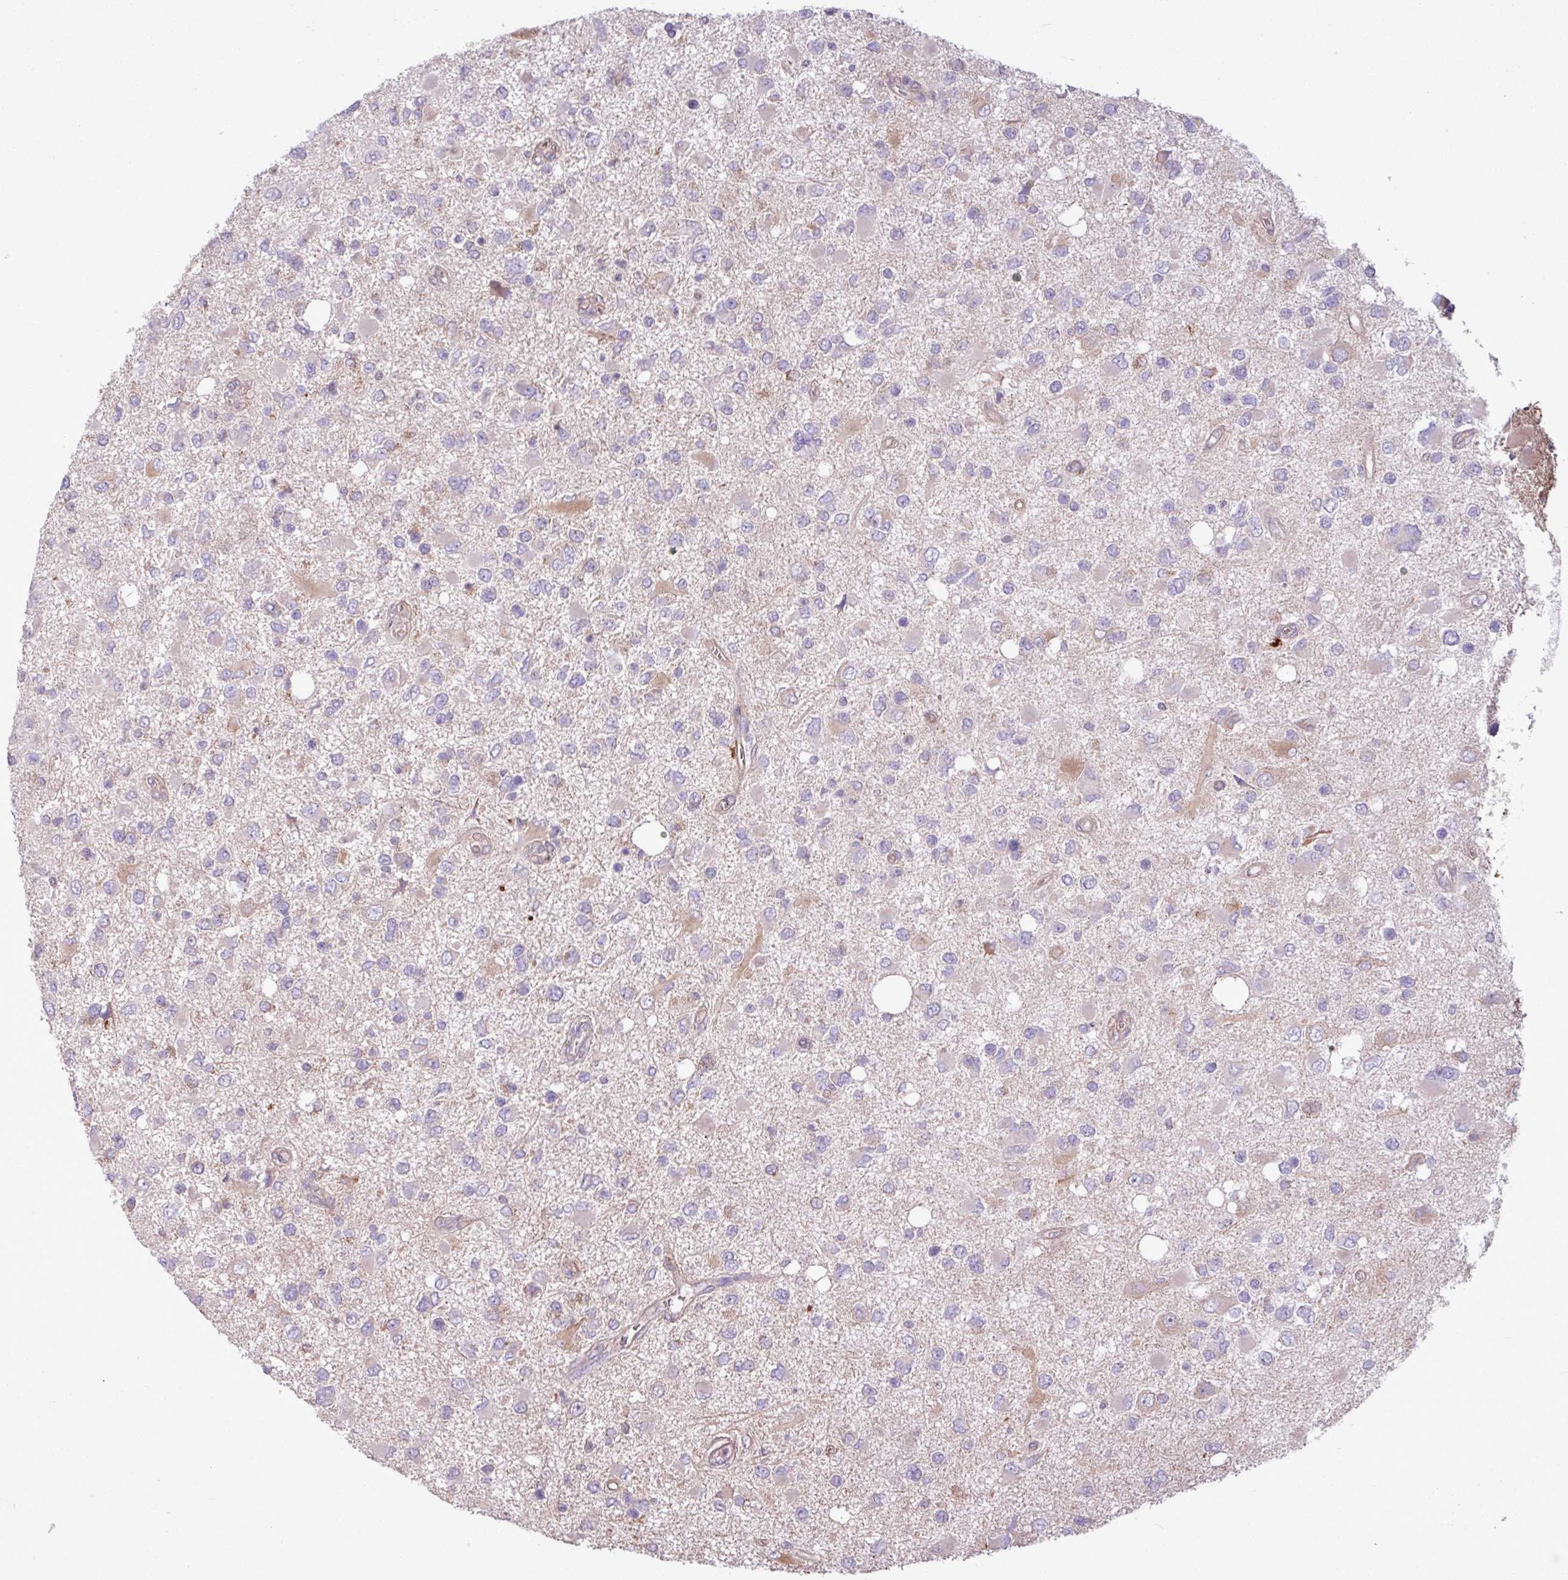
{"staining": {"intensity": "weak", "quantity": "<25%", "location": "cytoplasmic/membranous"}, "tissue": "glioma", "cell_type": "Tumor cells", "image_type": "cancer", "snomed": [{"axis": "morphology", "description": "Glioma, malignant, High grade"}, {"axis": "topography", "description": "Brain"}], "caption": "This is a micrograph of immunohistochemistry staining of malignant high-grade glioma, which shows no expression in tumor cells. (DAB (3,3'-diaminobenzidine) immunohistochemistry with hematoxylin counter stain).", "gene": "PDPR", "patient": {"sex": "male", "age": 53}}